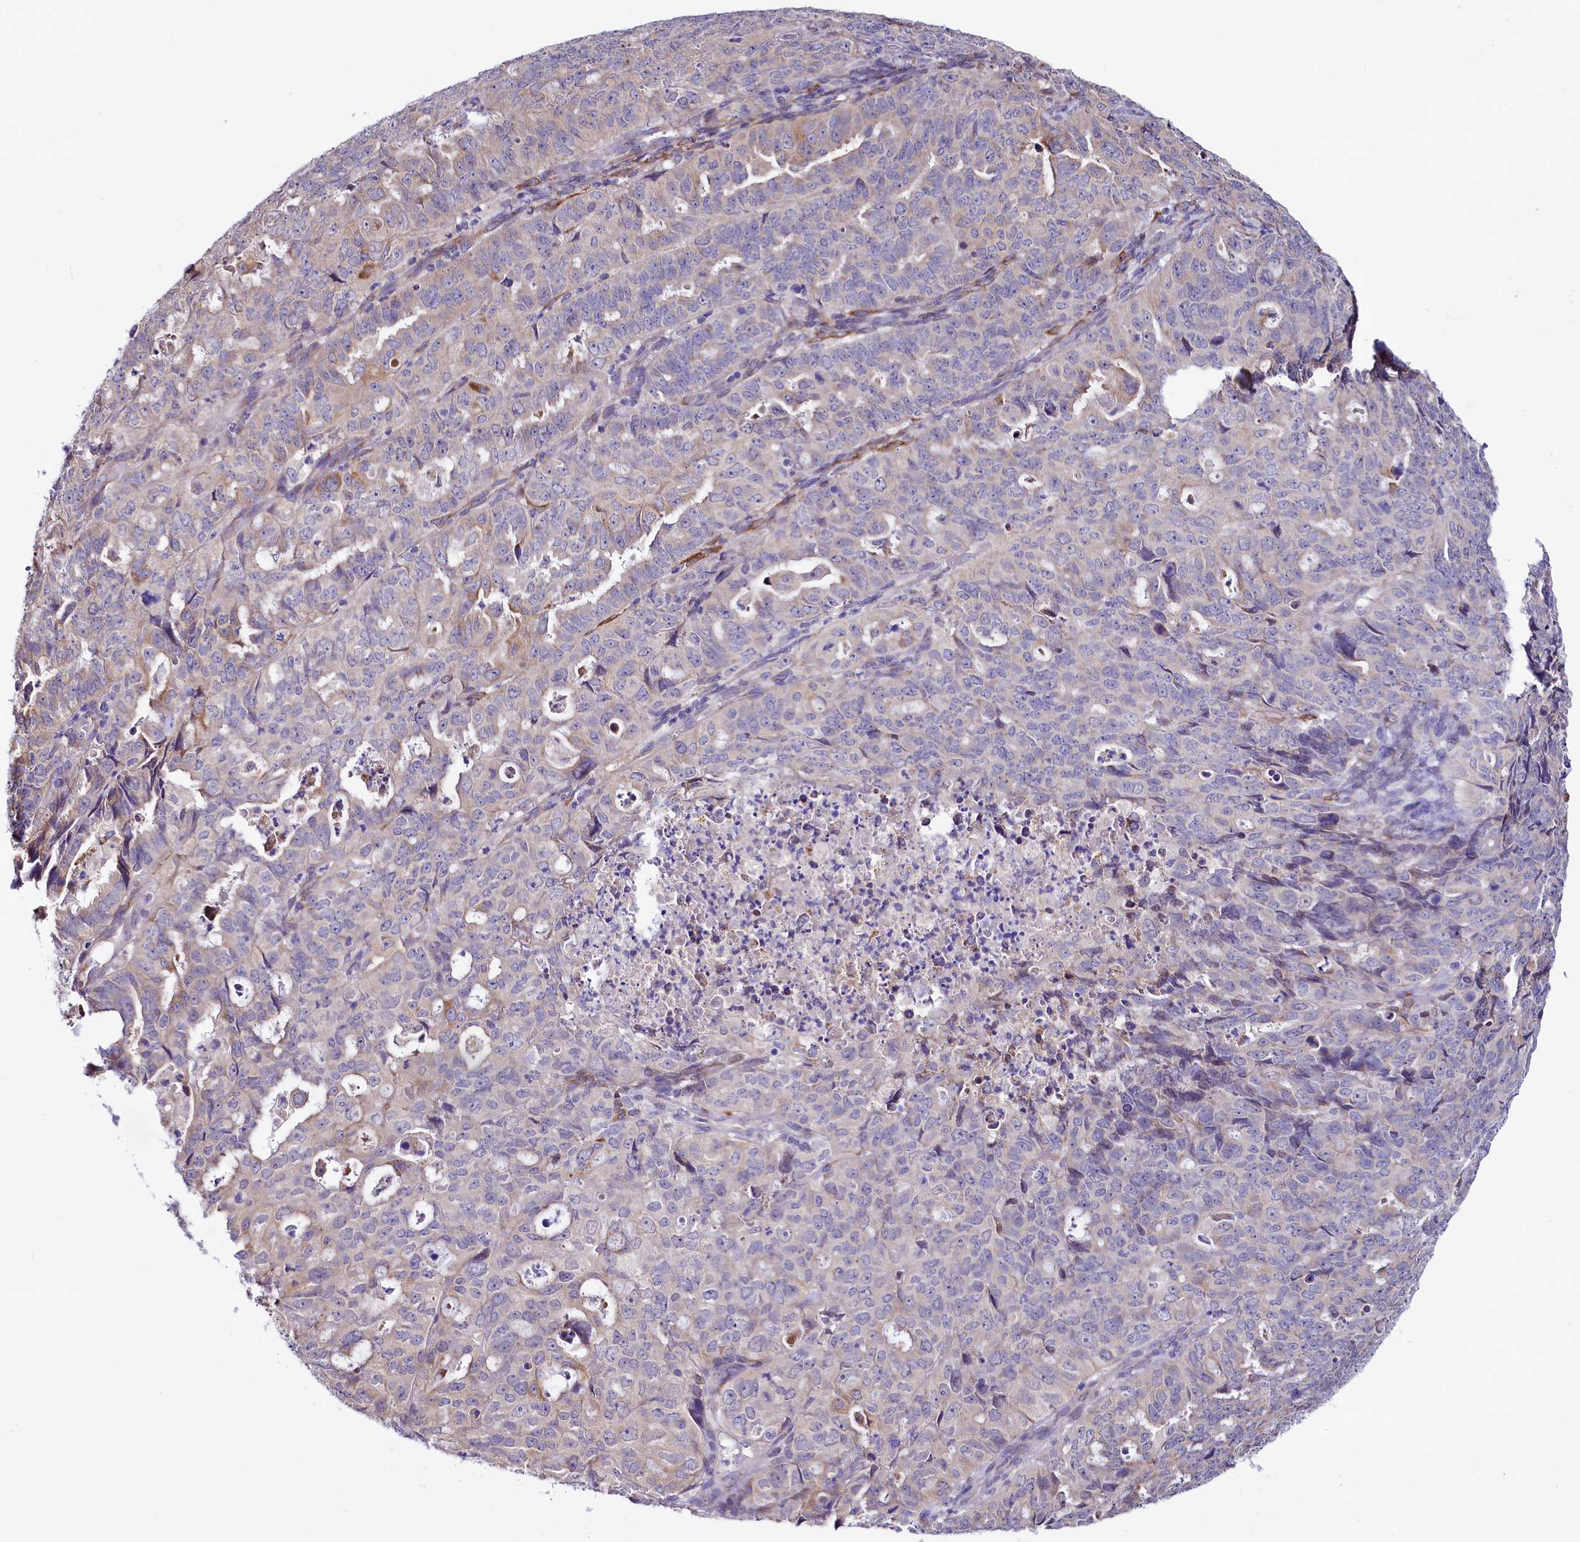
{"staining": {"intensity": "moderate", "quantity": "<25%", "location": "cytoplasmic/membranous"}, "tissue": "endometrial cancer", "cell_type": "Tumor cells", "image_type": "cancer", "snomed": [{"axis": "morphology", "description": "Adenocarcinoma, NOS"}, {"axis": "topography", "description": "Endometrium"}], "caption": "Immunohistochemical staining of human endometrial cancer (adenocarcinoma) exhibits low levels of moderate cytoplasmic/membranous protein positivity in about <25% of tumor cells. (Stains: DAB (3,3'-diaminobenzidine) in brown, nuclei in blue, Microscopy: brightfield microscopy at high magnification).", "gene": "CEP295", "patient": {"sex": "female", "age": 65}}